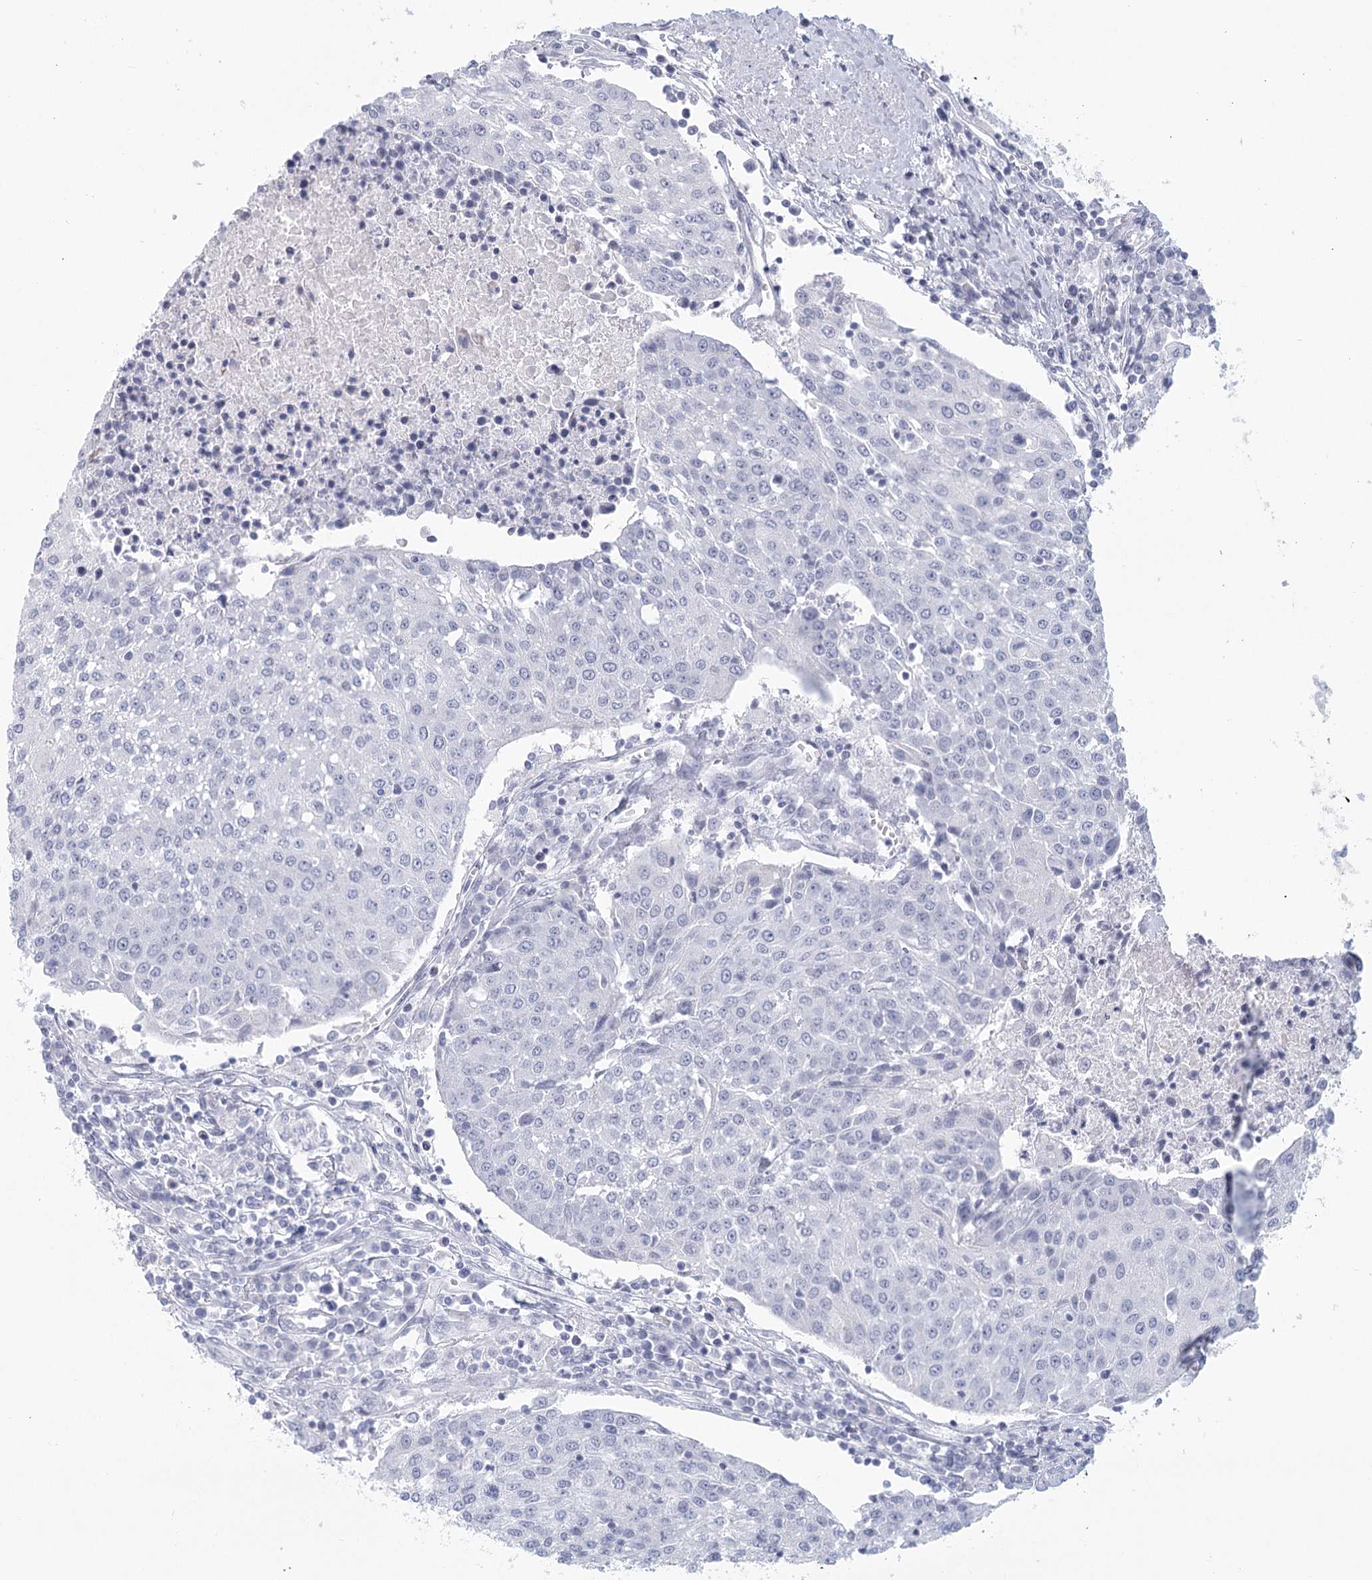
{"staining": {"intensity": "negative", "quantity": "none", "location": "none"}, "tissue": "urothelial cancer", "cell_type": "Tumor cells", "image_type": "cancer", "snomed": [{"axis": "morphology", "description": "Urothelial carcinoma, High grade"}, {"axis": "topography", "description": "Urinary bladder"}], "caption": "IHC micrograph of neoplastic tissue: human urothelial cancer stained with DAB (3,3'-diaminobenzidine) reveals no significant protein staining in tumor cells.", "gene": "WNT8B", "patient": {"sex": "female", "age": 85}}